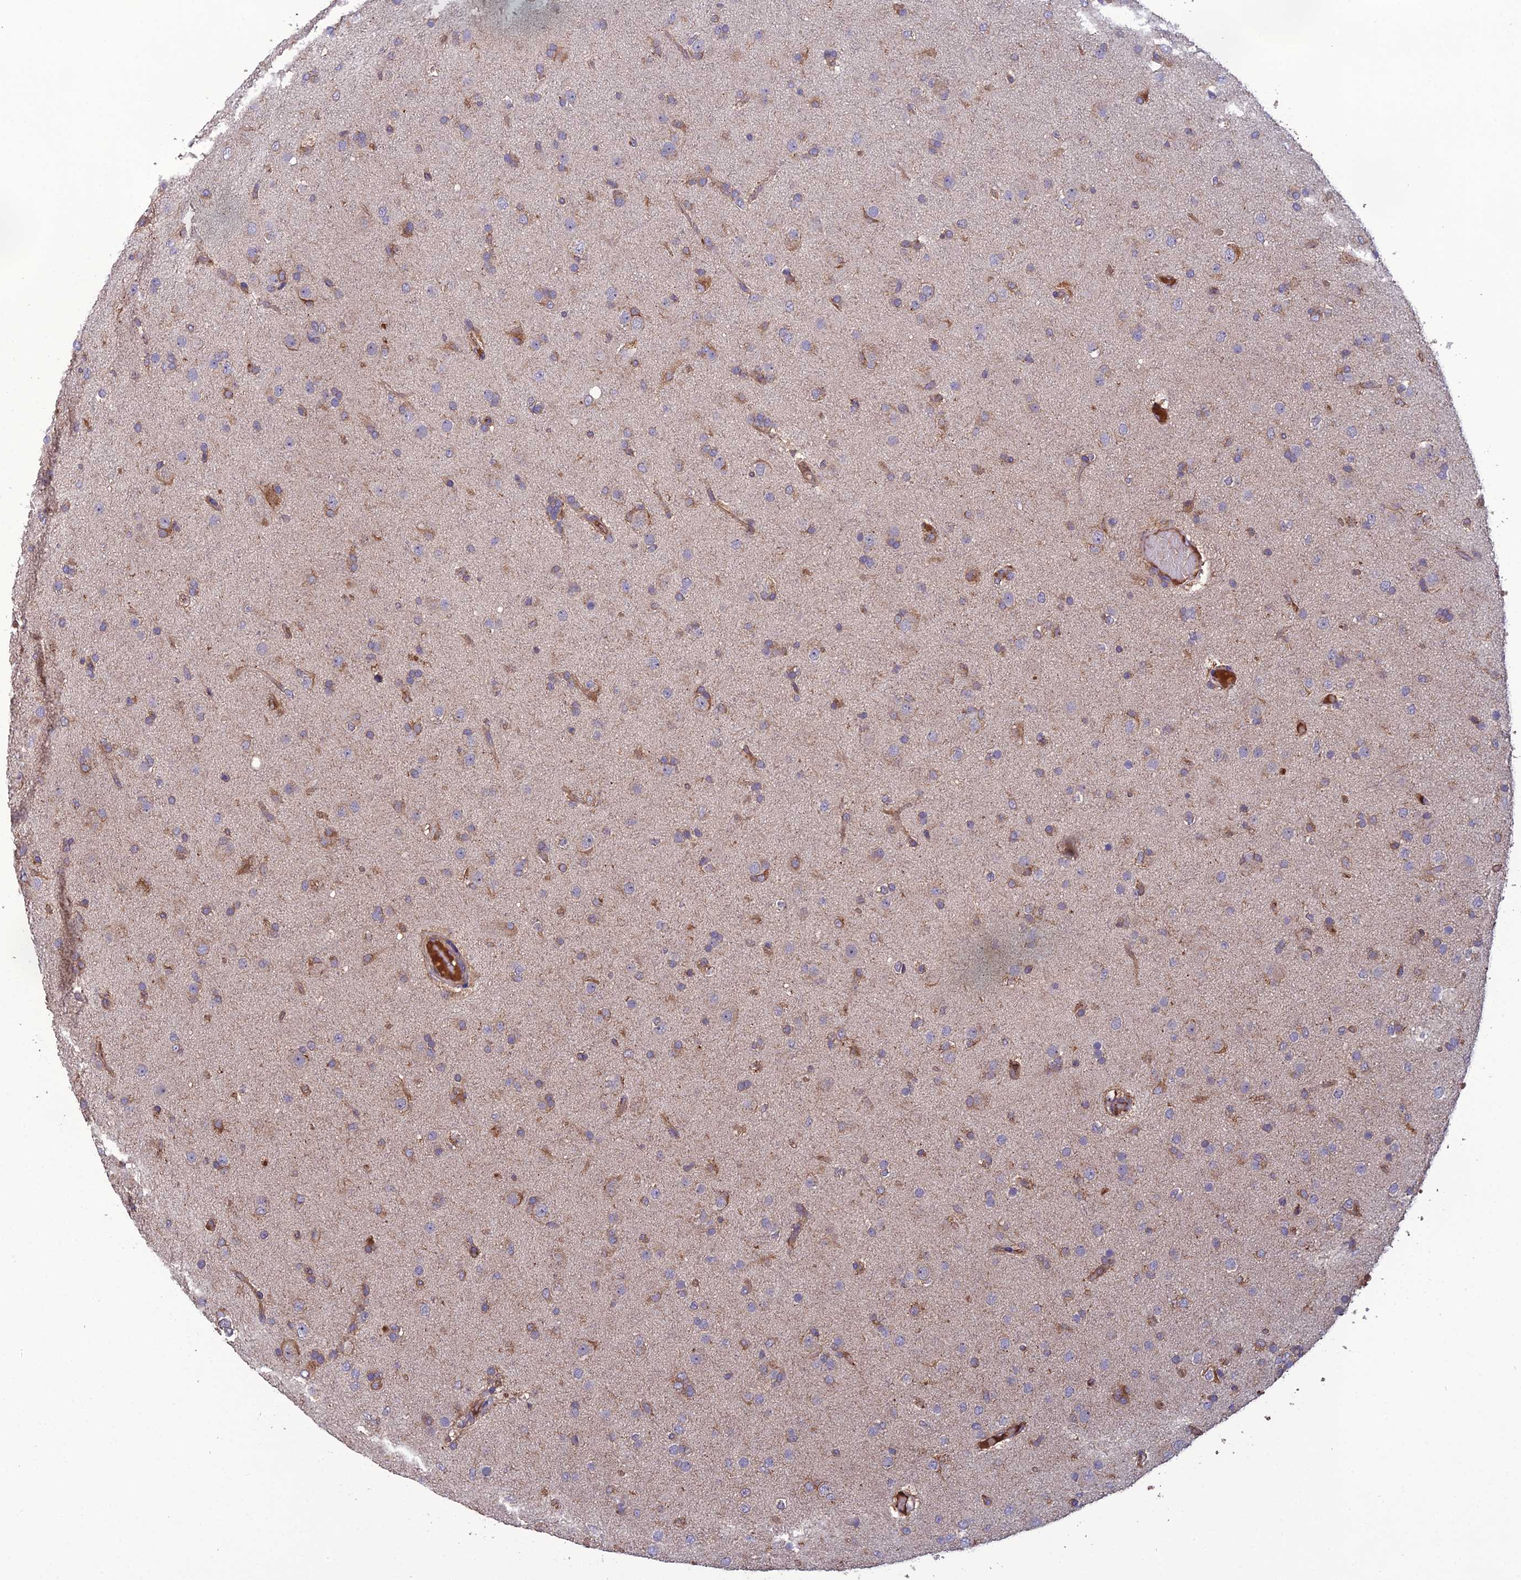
{"staining": {"intensity": "weak", "quantity": "<25%", "location": "cytoplasmic/membranous"}, "tissue": "glioma", "cell_type": "Tumor cells", "image_type": "cancer", "snomed": [{"axis": "morphology", "description": "Glioma, malignant, Low grade"}, {"axis": "topography", "description": "Brain"}], "caption": "Micrograph shows no significant protein staining in tumor cells of malignant glioma (low-grade).", "gene": "GALR2", "patient": {"sex": "male", "age": 65}}